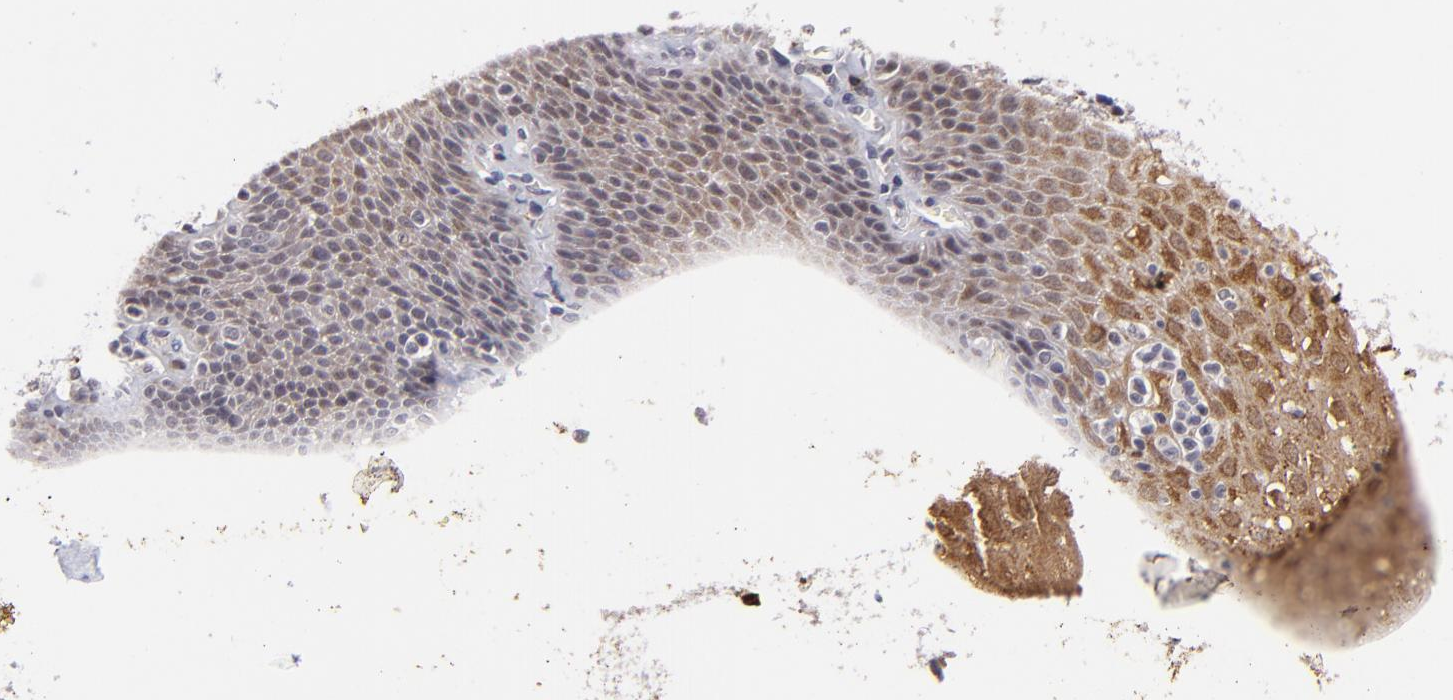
{"staining": {"intensity": "moderate", "quantity": "25%-75%", "location": "cytoplasmic/membranous,nuclear"}, "tissue": "esophagus", "cell_type": "Squamous epithelial cells", "image_type": "normal", "snomed": [{"axis": "morphology", "description": "Normal tissue, NOS"}, {"axis": "topography", "description": "Esophagus"}], "caption": "Brown immunohistochemical staining in normal human esophagus exhibits moderate cytoplasmic/membranous,nuclear expression in approximately 25%-75% of squamous epithelial cells. (brown staining indicates protein expression, while blue staining denotes nuclei).", "gene": "RXRG", "patient": {"sex": "female", "age": 61}}